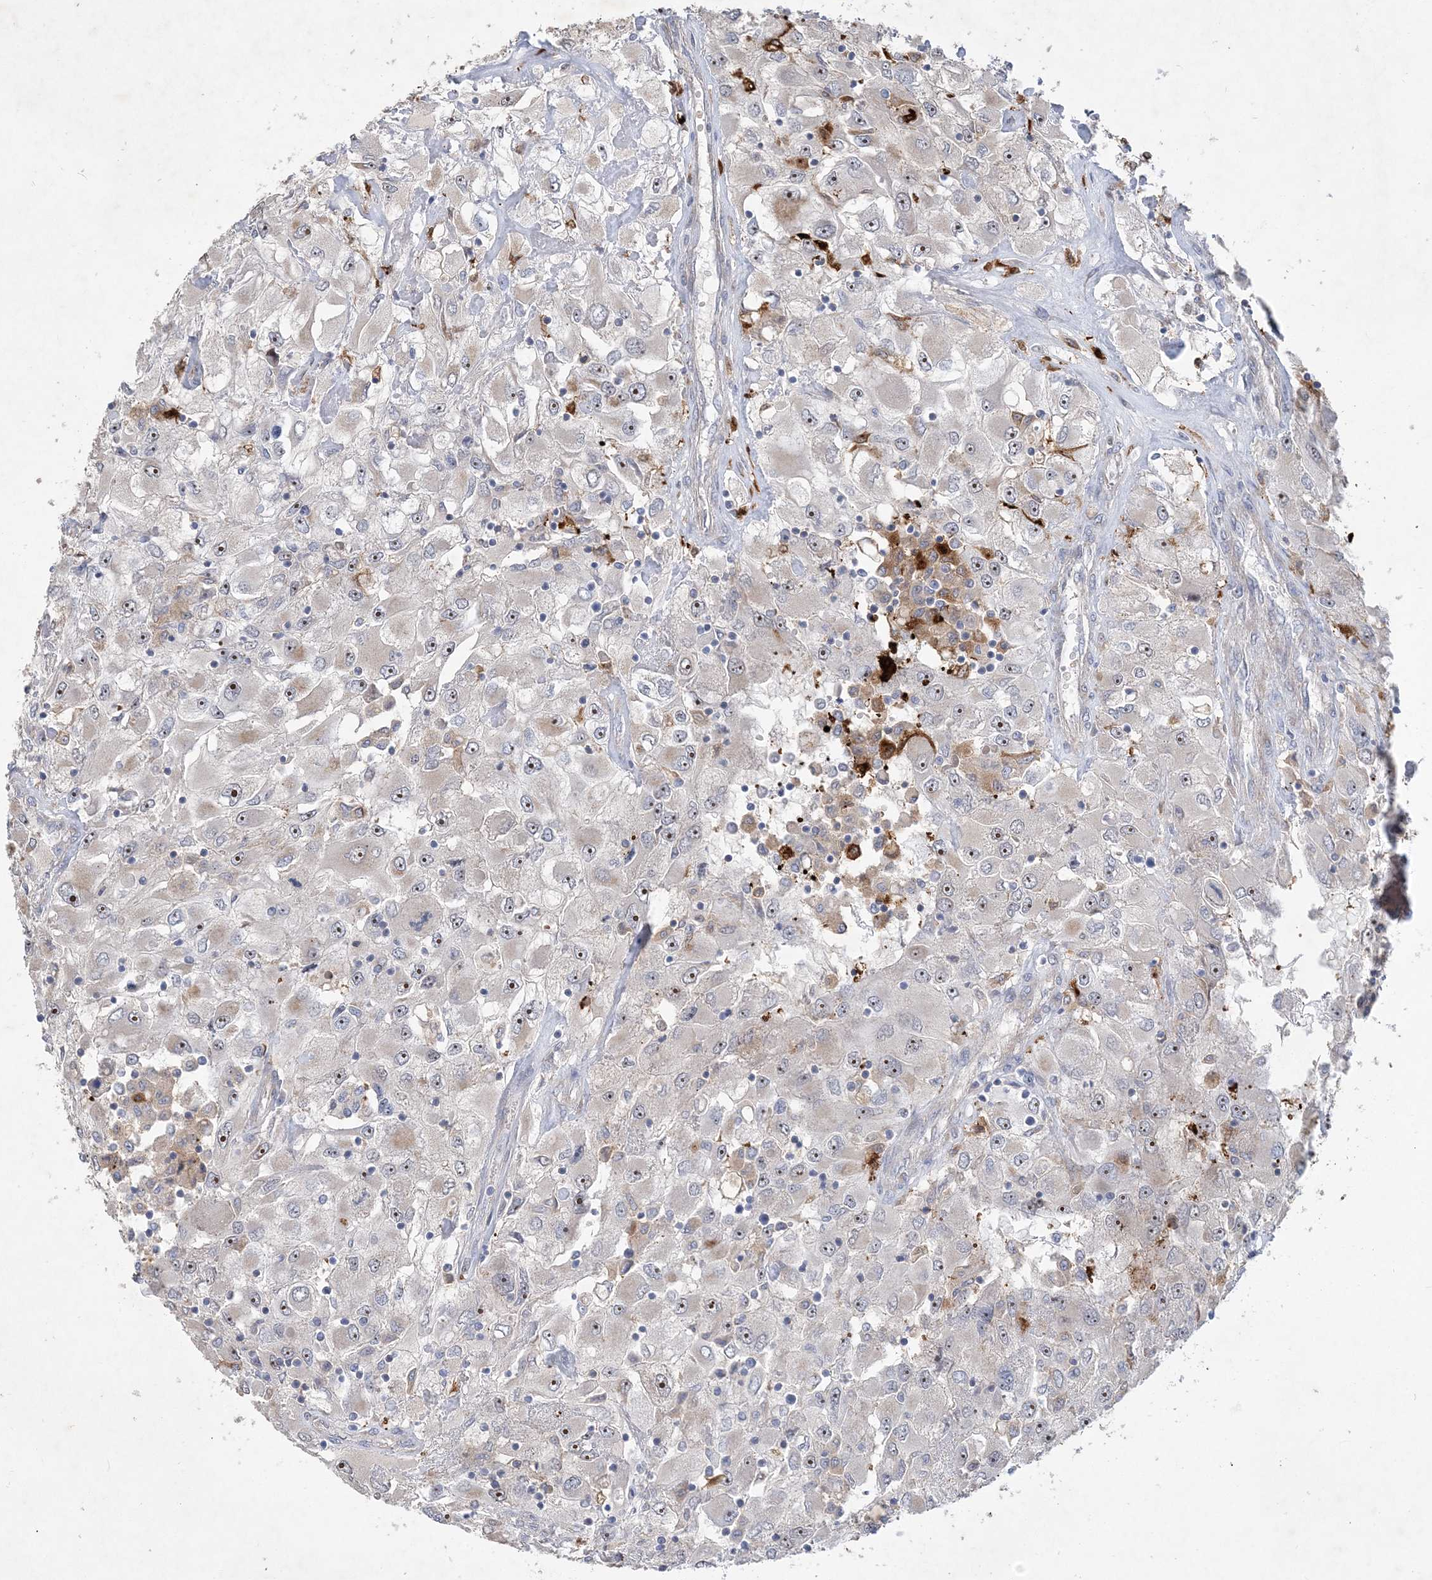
{"staining": {"intensity": "moderate", "quantity": "<25%", "location": "nuclear"}, "tissue": "renal cancer", "cell_type": "Tumor cells", "image_type": "cancer", "snomed": [{"axis": "morphology", "description": "Adenocarcinoma, NOS"}, {"axis": "topography", "description": "Kidney"}], "caption": "Moderate nuclear positivity is appreciated in about <25% of tumor cells in renal cancer (adenocarcinoma).", "gene": "FEZ2", "patient": {"sex": "female", "age": 52}}